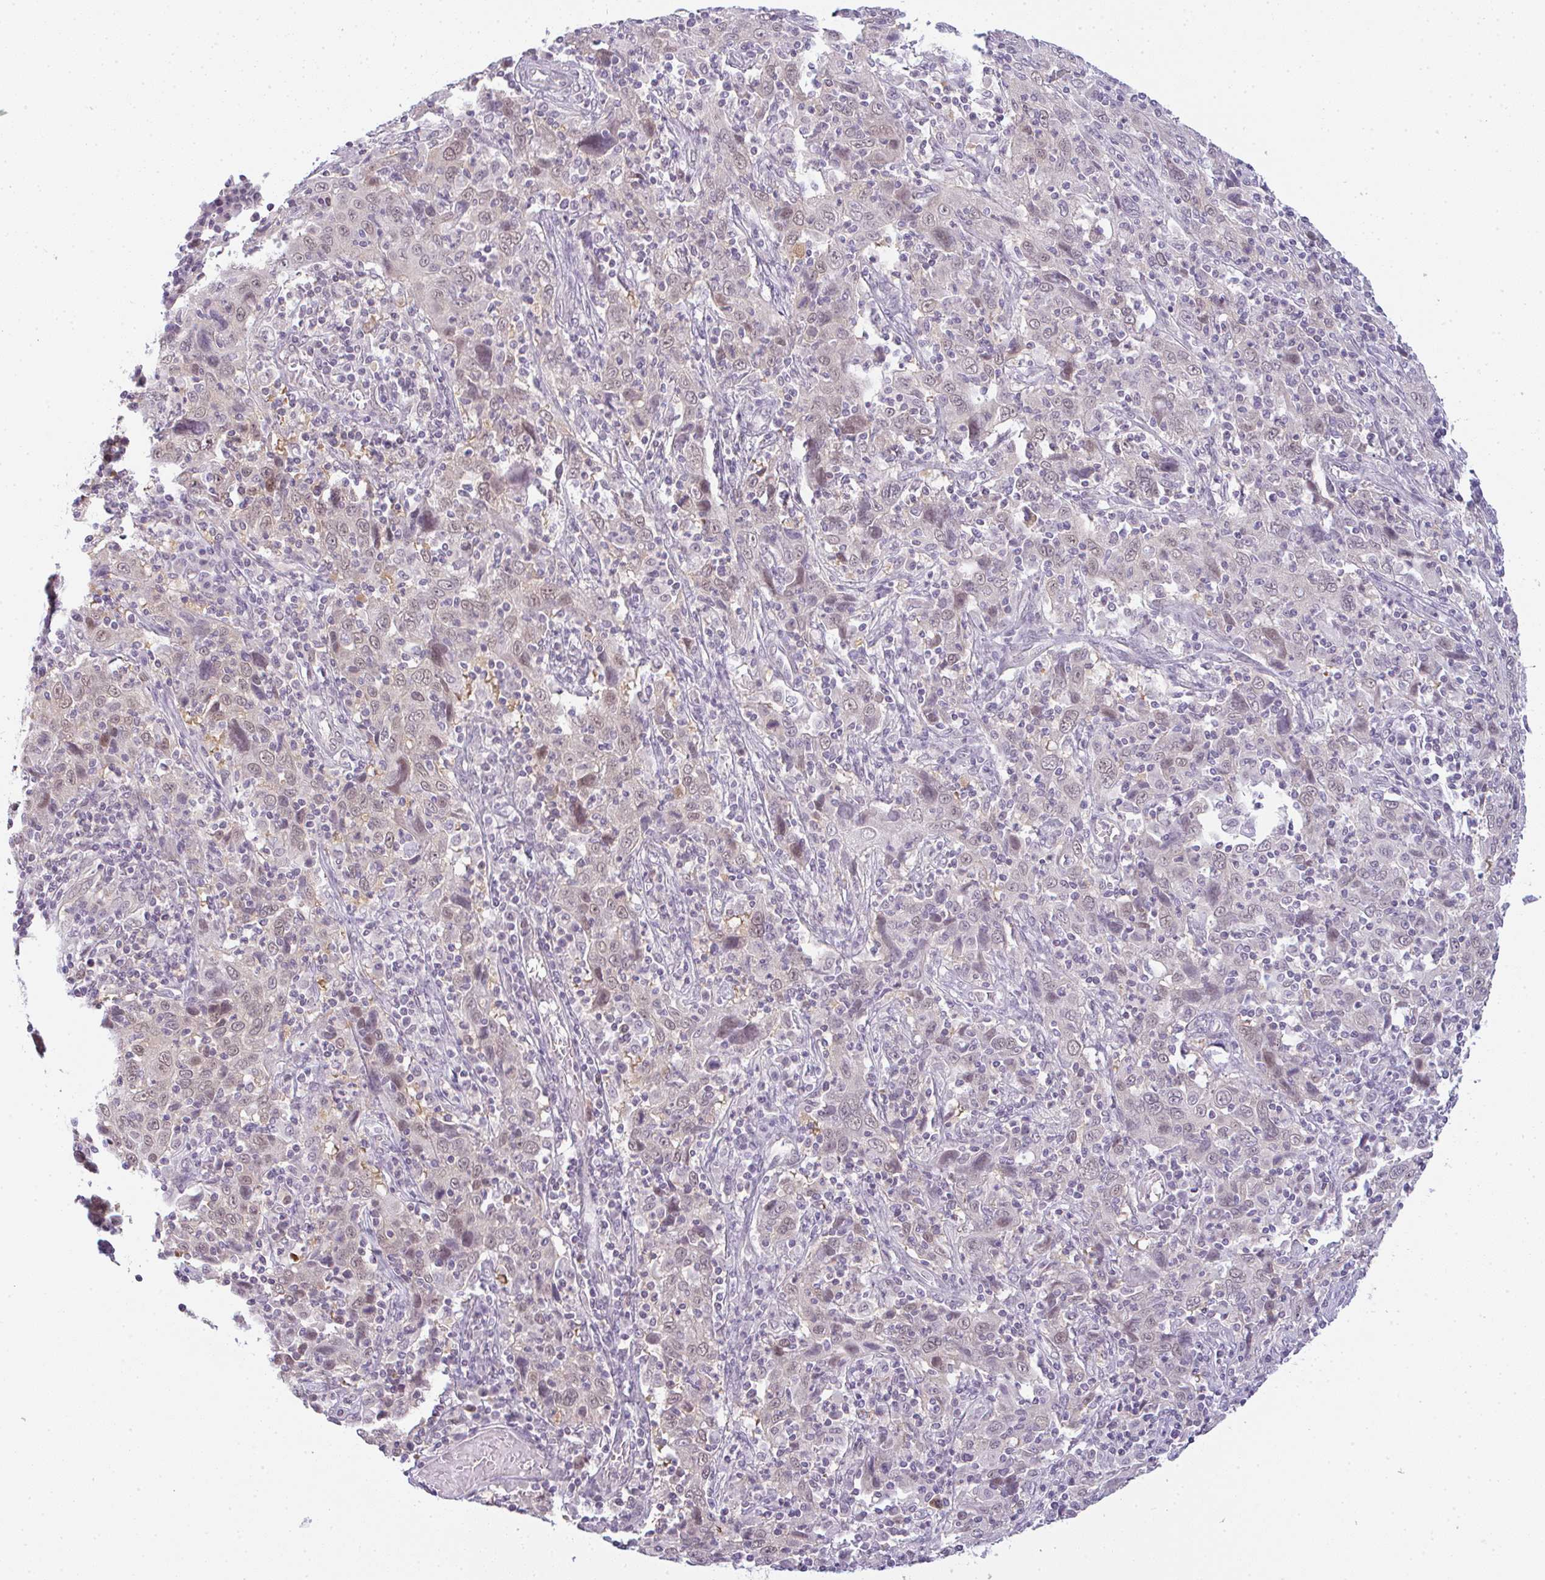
{"staining": {"intensity": "negative", "quantity": "none", "location": "none"}, "tissue": "cervical cancer", "cell_type": "Tumor cells", "image_type": "cancer", "snomed": [{"axis": "morphology", "description": "Squamous cell carcinoma, NOS"}, {"axis": "topography", "description": "Cervix"}], "caption": "Immunohistochemical staining of cervical cancer (squamous cell carcinoma) demonstrates no significant expression in tumor cells.", "gene": "CSE1L", "patient": {"sex": "female", "age": 46}}